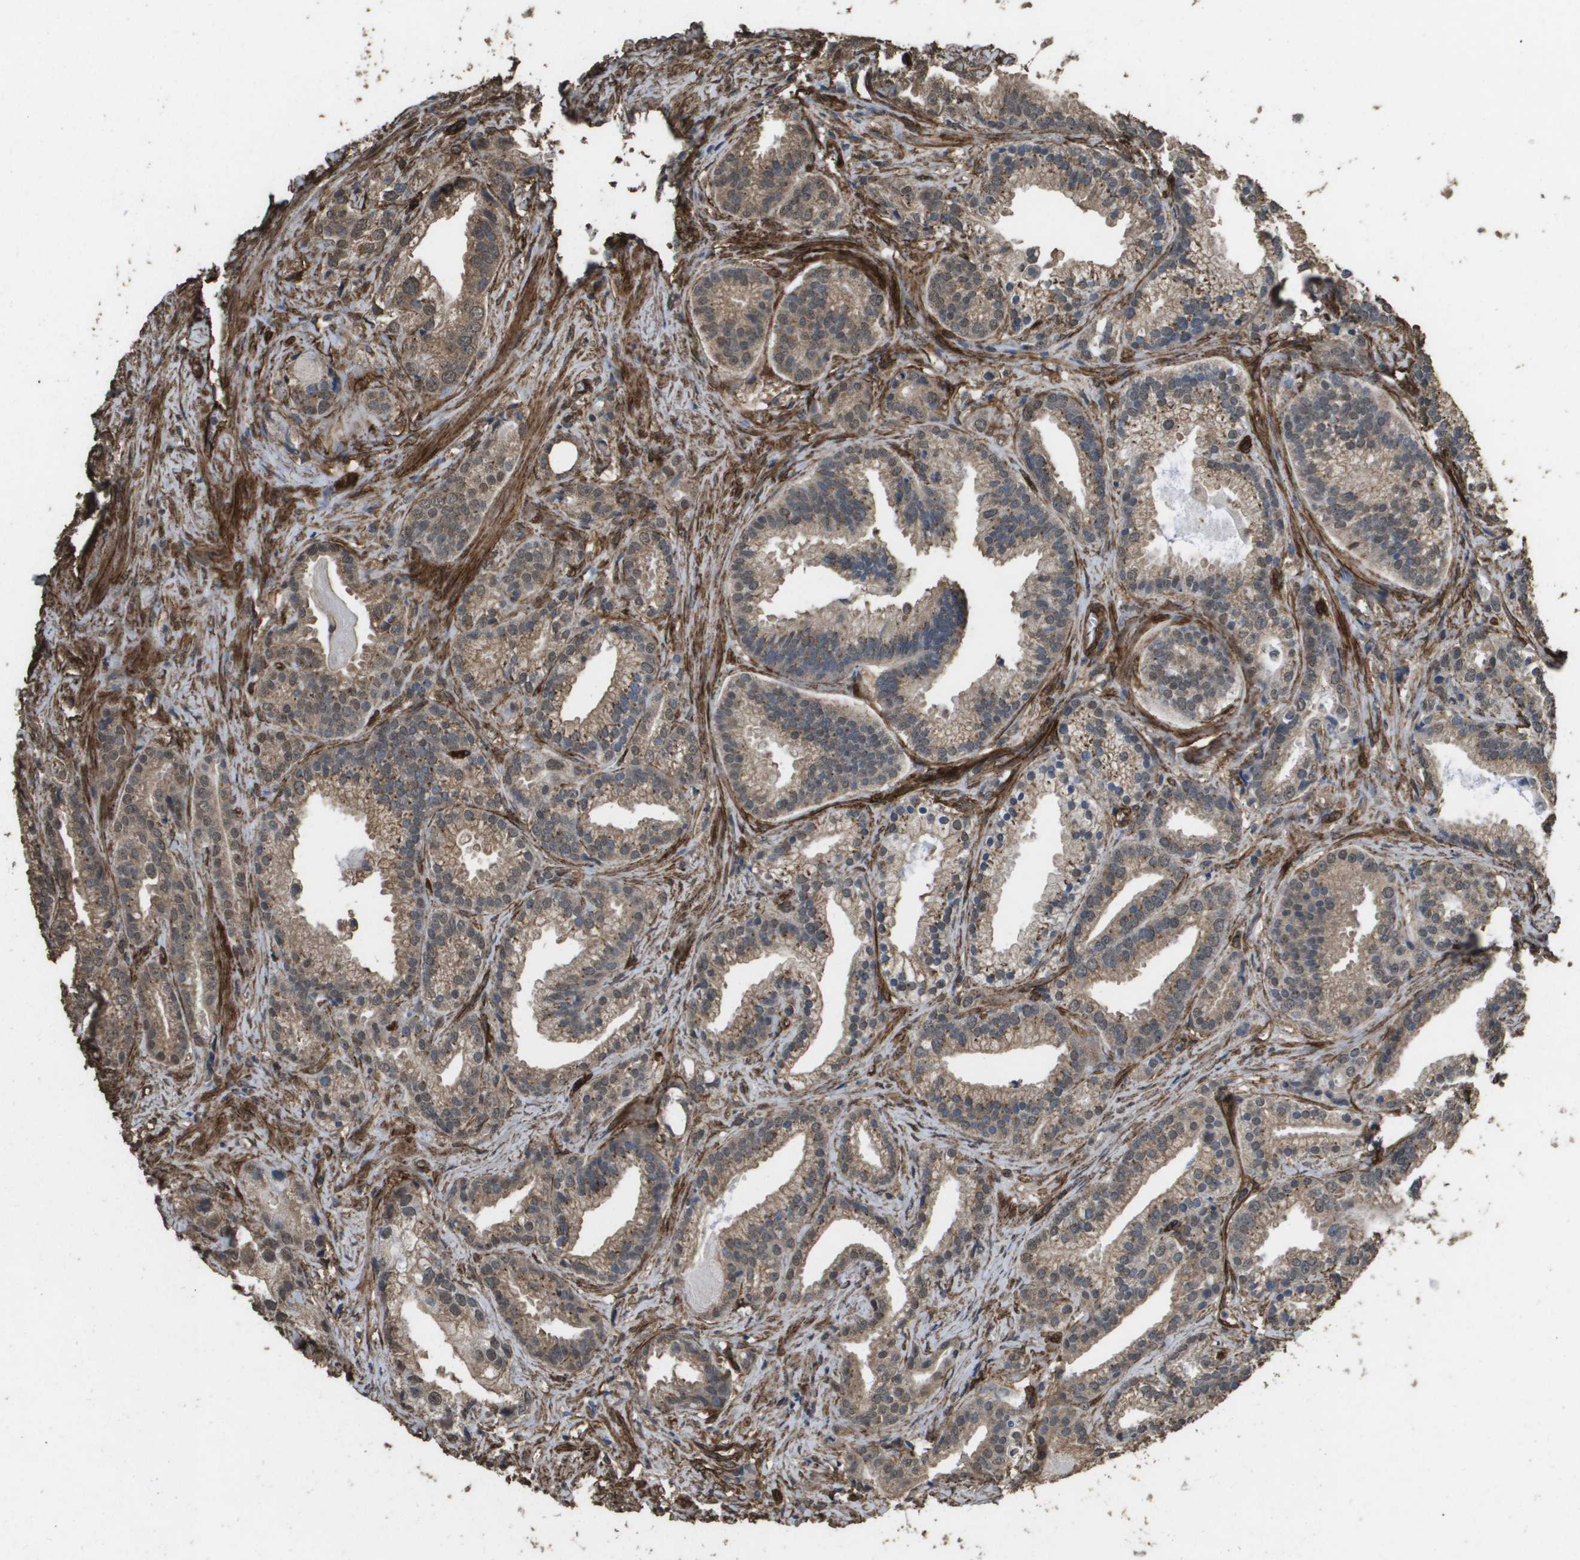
{"staining": {"intensity": "moderate", "quantity": ">75%", "location": "cytoplasmic/membranous"}, "tissue": "prostate cancer", "cell_type": "Tumor cells", "image_type": "cancer", "snomed": [{"axis": "morphology", "description": "Adenocarcinoma, Low grade"}, {"axis": "topography", "description": "Prostate"}], "caption": "Protein expression analysis of prostate cancer displays moderate cytoplasmic/membranous expression in approximately >75% of tumor cells. The protein of interest is shown in brown color, while the nuclei are stained blue.", "gene": "AAMP", "patient": {"sex": "male", "age": 59}}